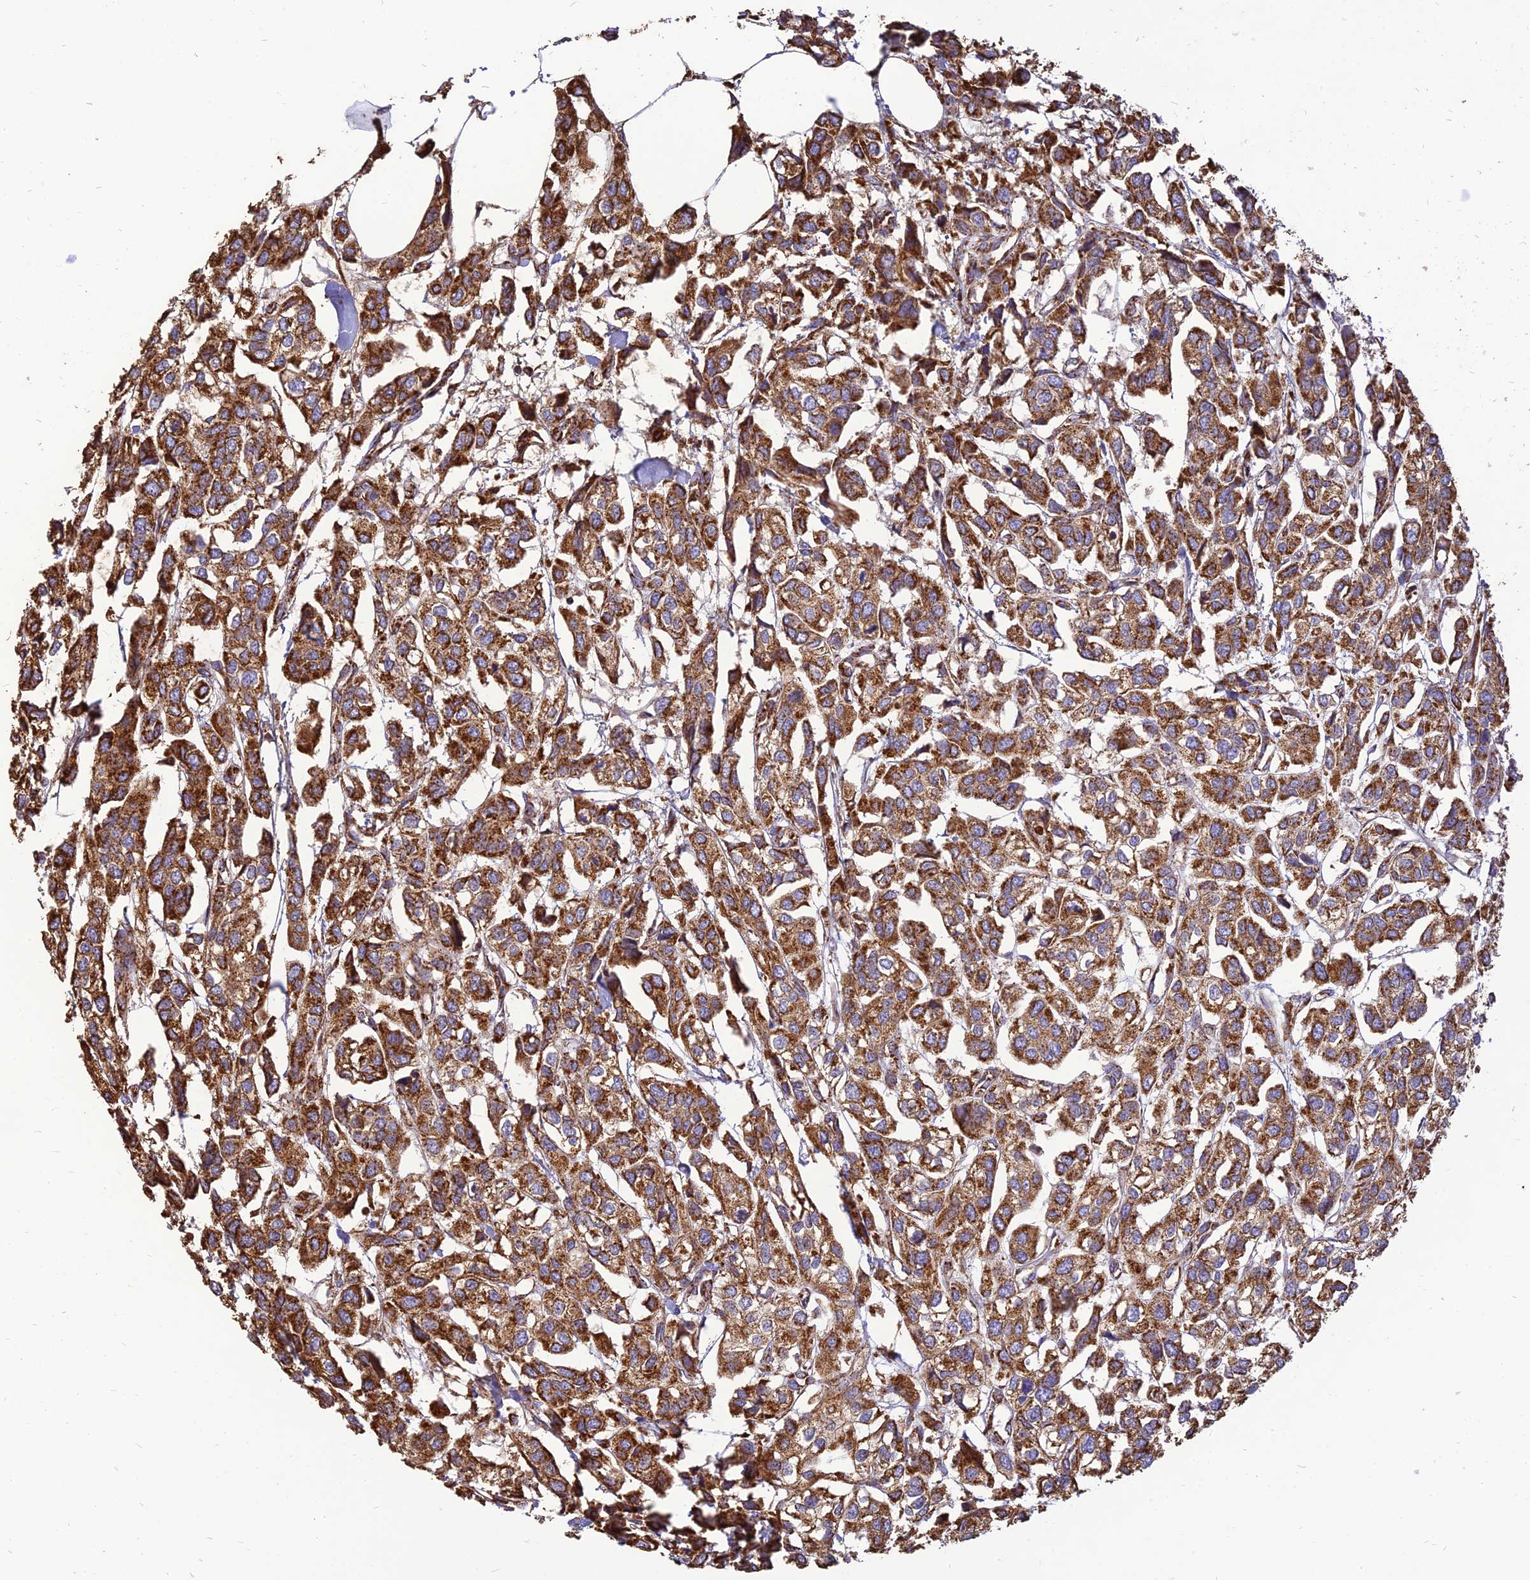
{"staining": {"intensity": "strong", "quantity": ">75%", "location": "cytoplasmic/membranous"}, "tissue": "urothelial cancer", "cell_type": "Tumor cells", "image_type": "cancer", "snomed": [{"axis": "morphology", "description": "Urothelial carcinoma, High grade"}, {"axis": "topography", "description": "Urinary bladder"}], "caption": "Tumor cells exhibit high levels of strong cytoplasmic/membranous staining in approximately >75% of cells in urothelial carcinoma (high-grade).", "gene": "THUMPD2", "patient": {"sex": "male", "age": 67}}